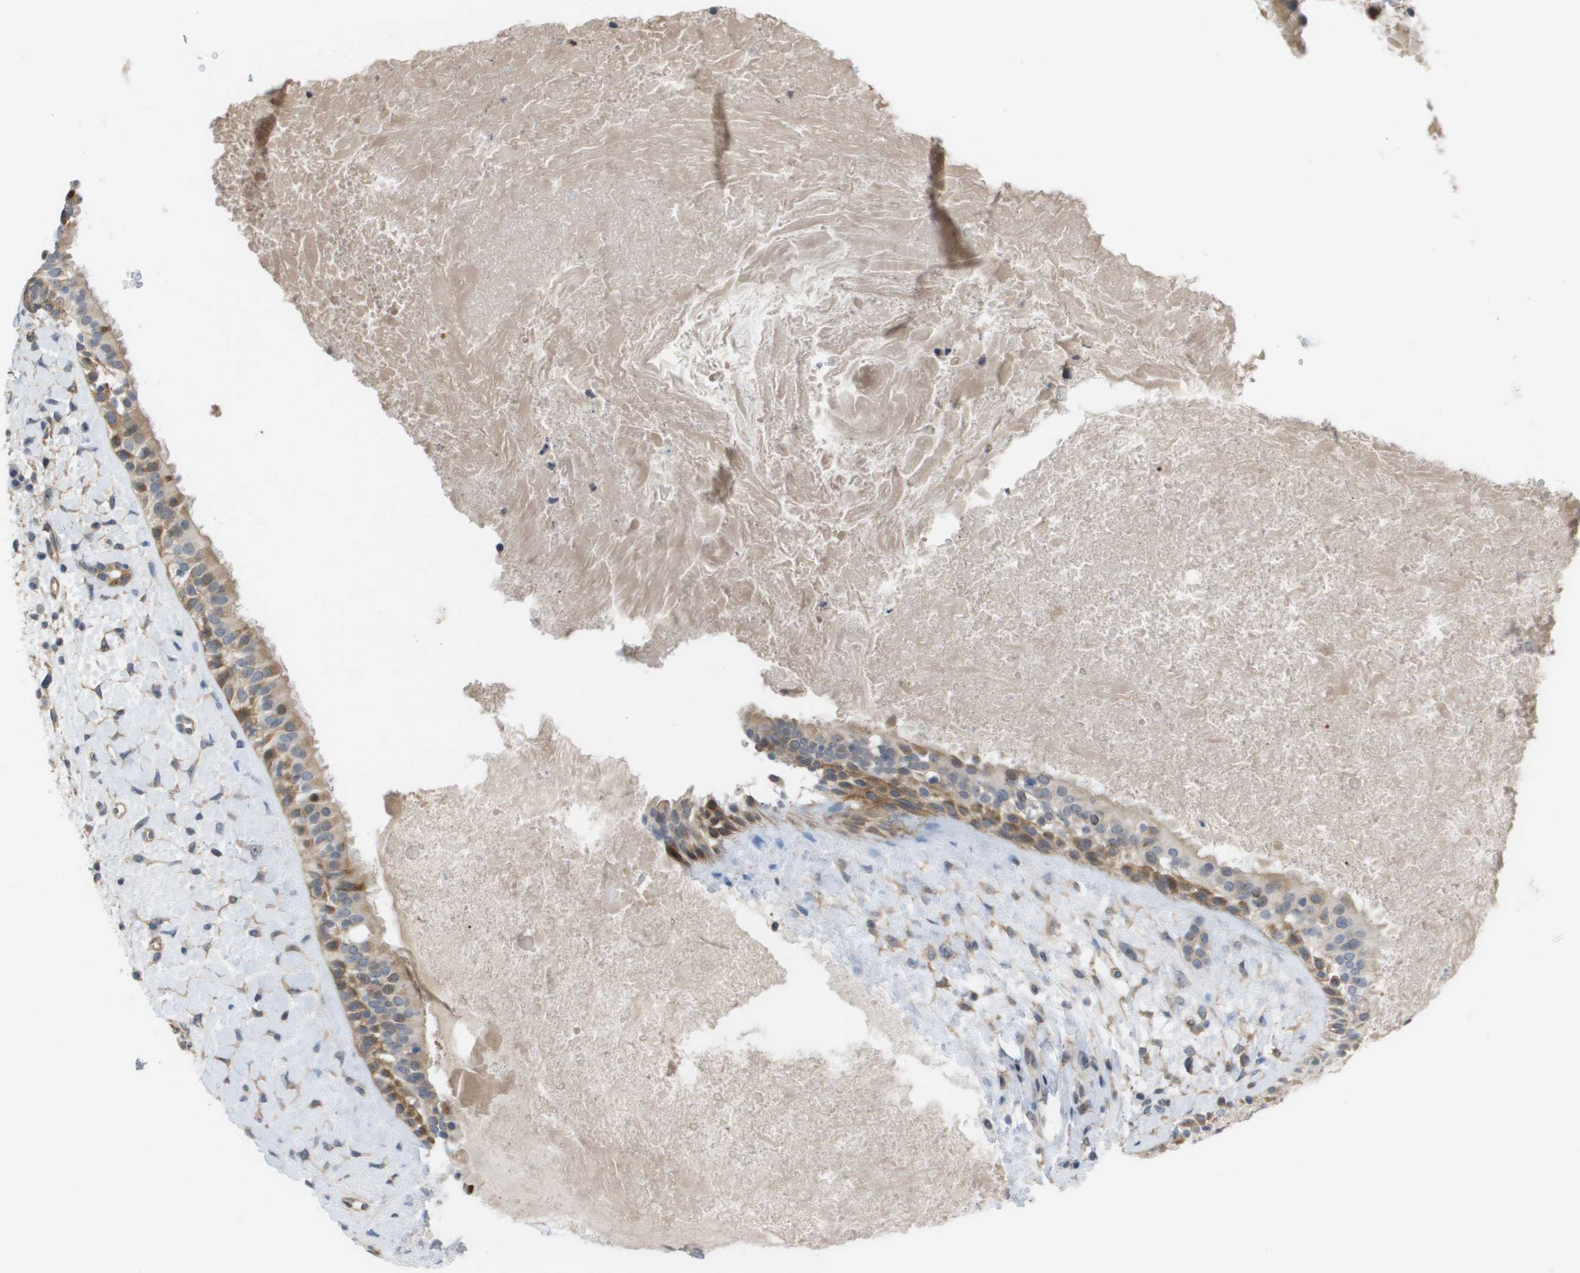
{"staining": {"intensity": "moderate", "quantity": ">75%", "location": "cytoplasmic/membranous"}, "tissue": "nasopharynx", "cell_type": "Respiratory epithelial cells", "image_type": "normal", "snomed": [{"axis": "morphology", "description": "Normal tissue, NOS"}, {"axis": "topography", "description": "Nasopharynx"}], "caption": "IHC of benign nasopharynx displays medium levels of moderate cytoplasmic/membranous staining in approximately >75% of respiratory epithelial cells.", "gene": "MTARC2", "patient": {"sex": "male", "age": 22}}